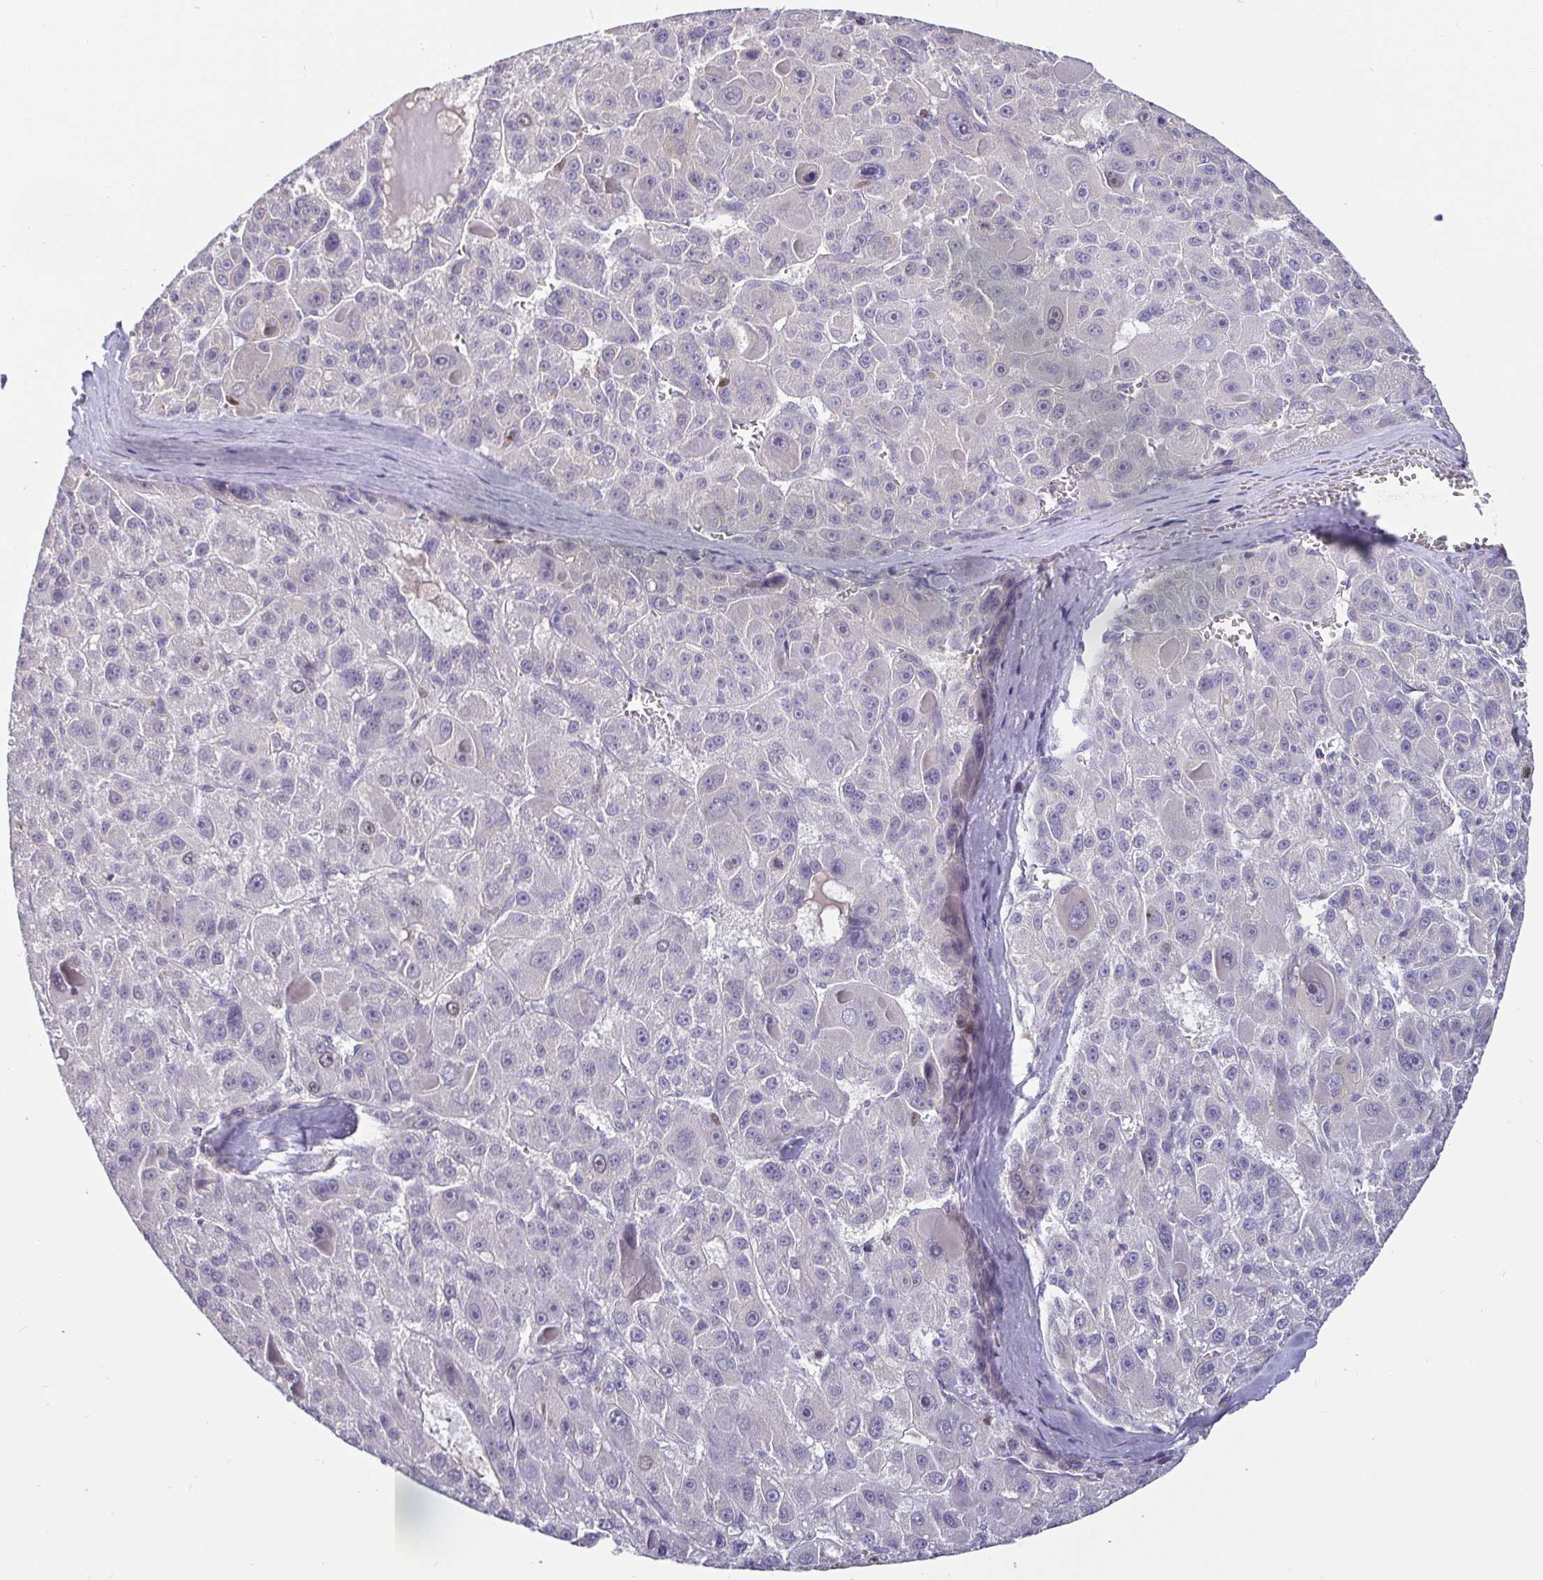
{"staining": {"intensity": "negative", "quantity": "none", "location": "none"}, "tissue": "liver cancer", "cell_type": "Tumor cells", "image_type": "cancer", "snomed": [{"axis": "morphology", "description": "Carcinoma, Hepatocellular, NOS"}, {"axis": "topography", "description": "Liver"}], "caption": "This is an IHC image of hepatocellular carcinoma (liver). There is no positivity in tumor cells.", "gene": "ANLN", "patient": {"sex": "male", "age": 76}}